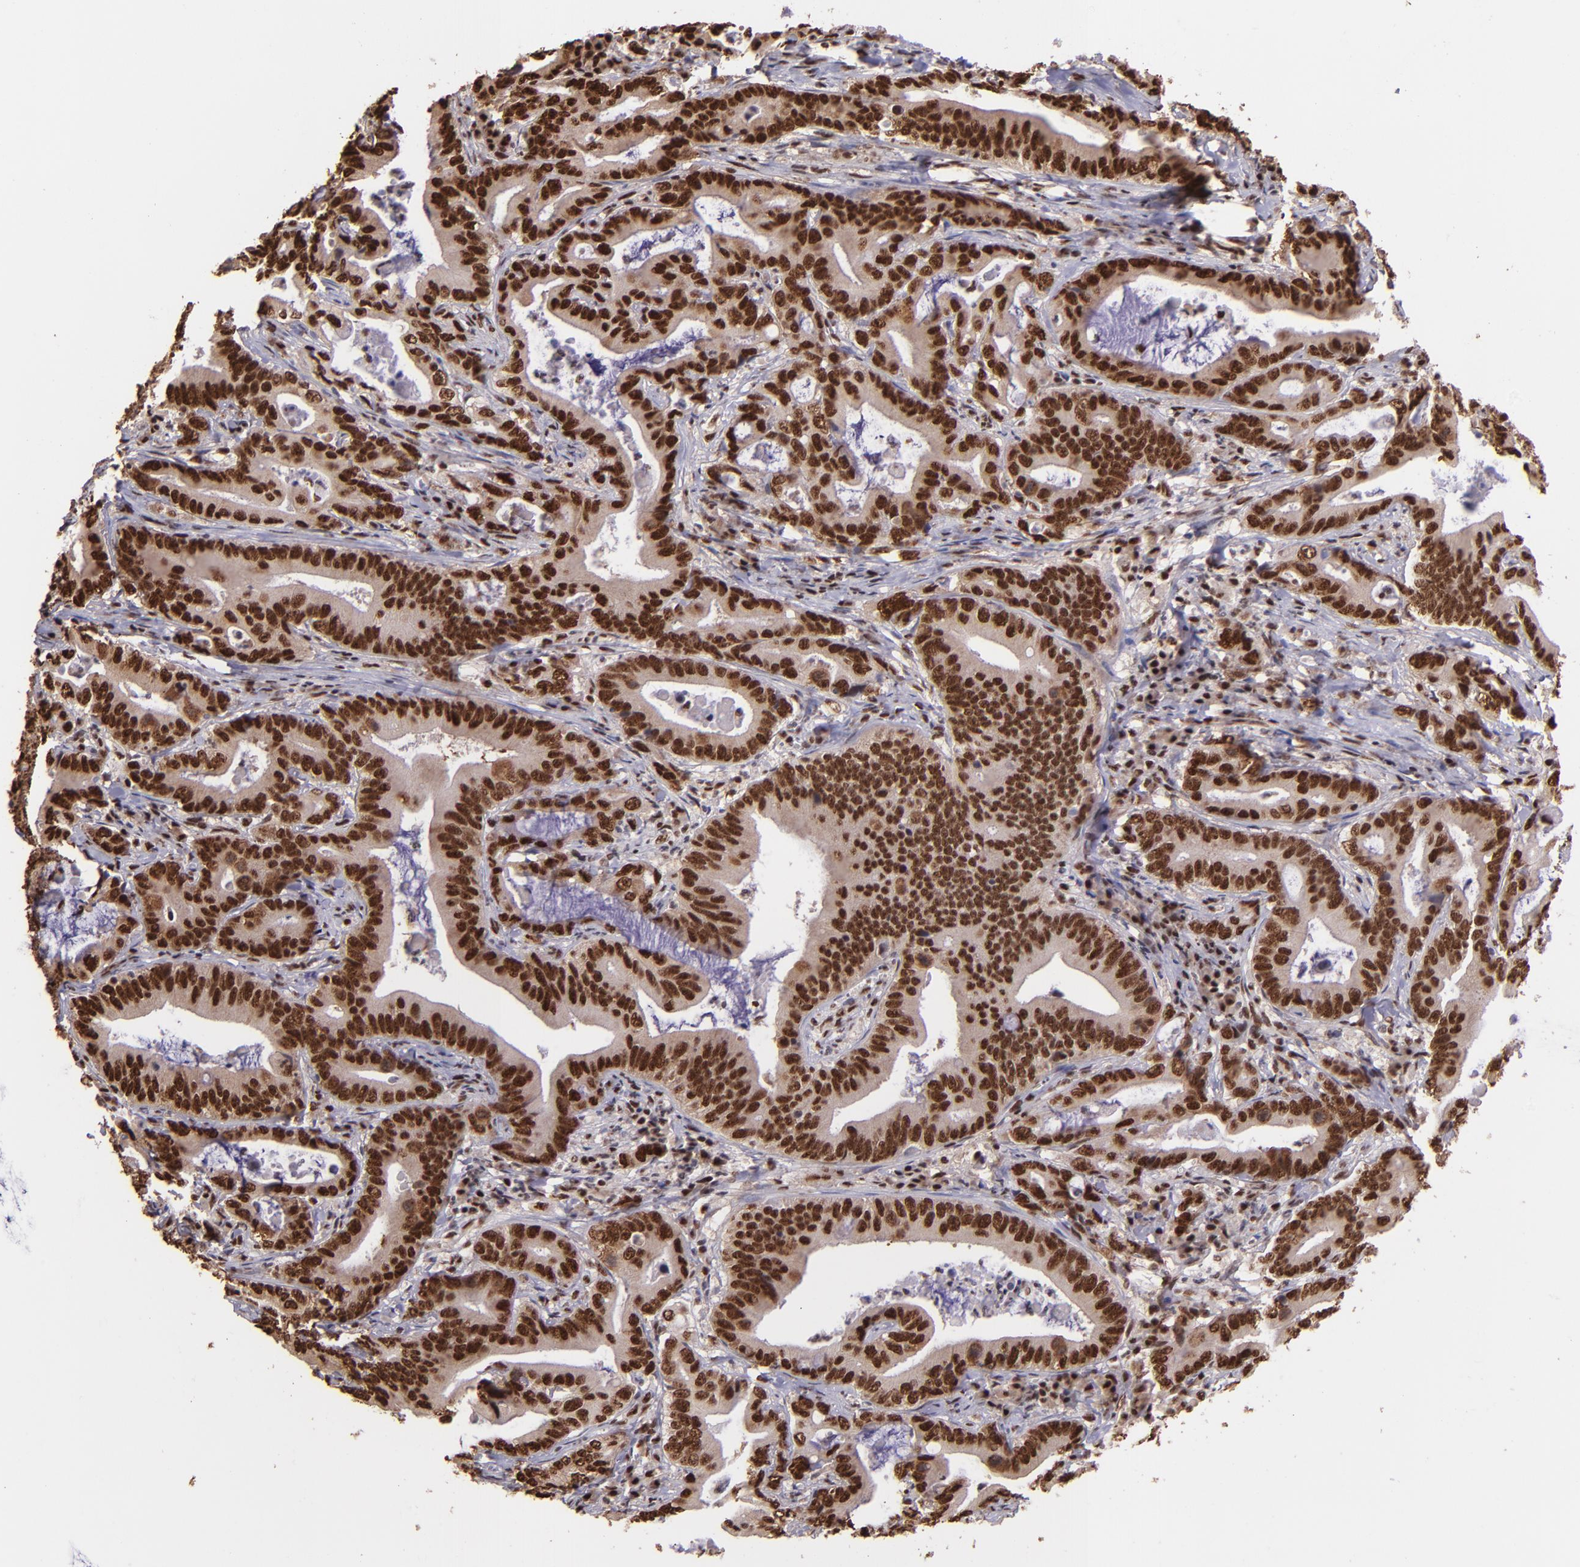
{"staining": {"intensity": "strong", "quantity": ">75%", "location": "nuclear"}, "tissue": "stomach cancer", "cell_type": "Tumor cells", "image_type": "cancer", "snomed": [{"axis": "morphology", "description": "Adenocarcinoma, NOS"}, {"axis": "topography", "description": "Stomach, upper"}], "caption": "DAB (3,3'-diaminobenzidine) immunohistochemical staining of human stomach cancer (adenocarcinoma) shows strong nuclear protein expression in approximately >75% of tumor cells.", "gene": "PQBP1", "patient": {"sex": "male", "age": 63}}